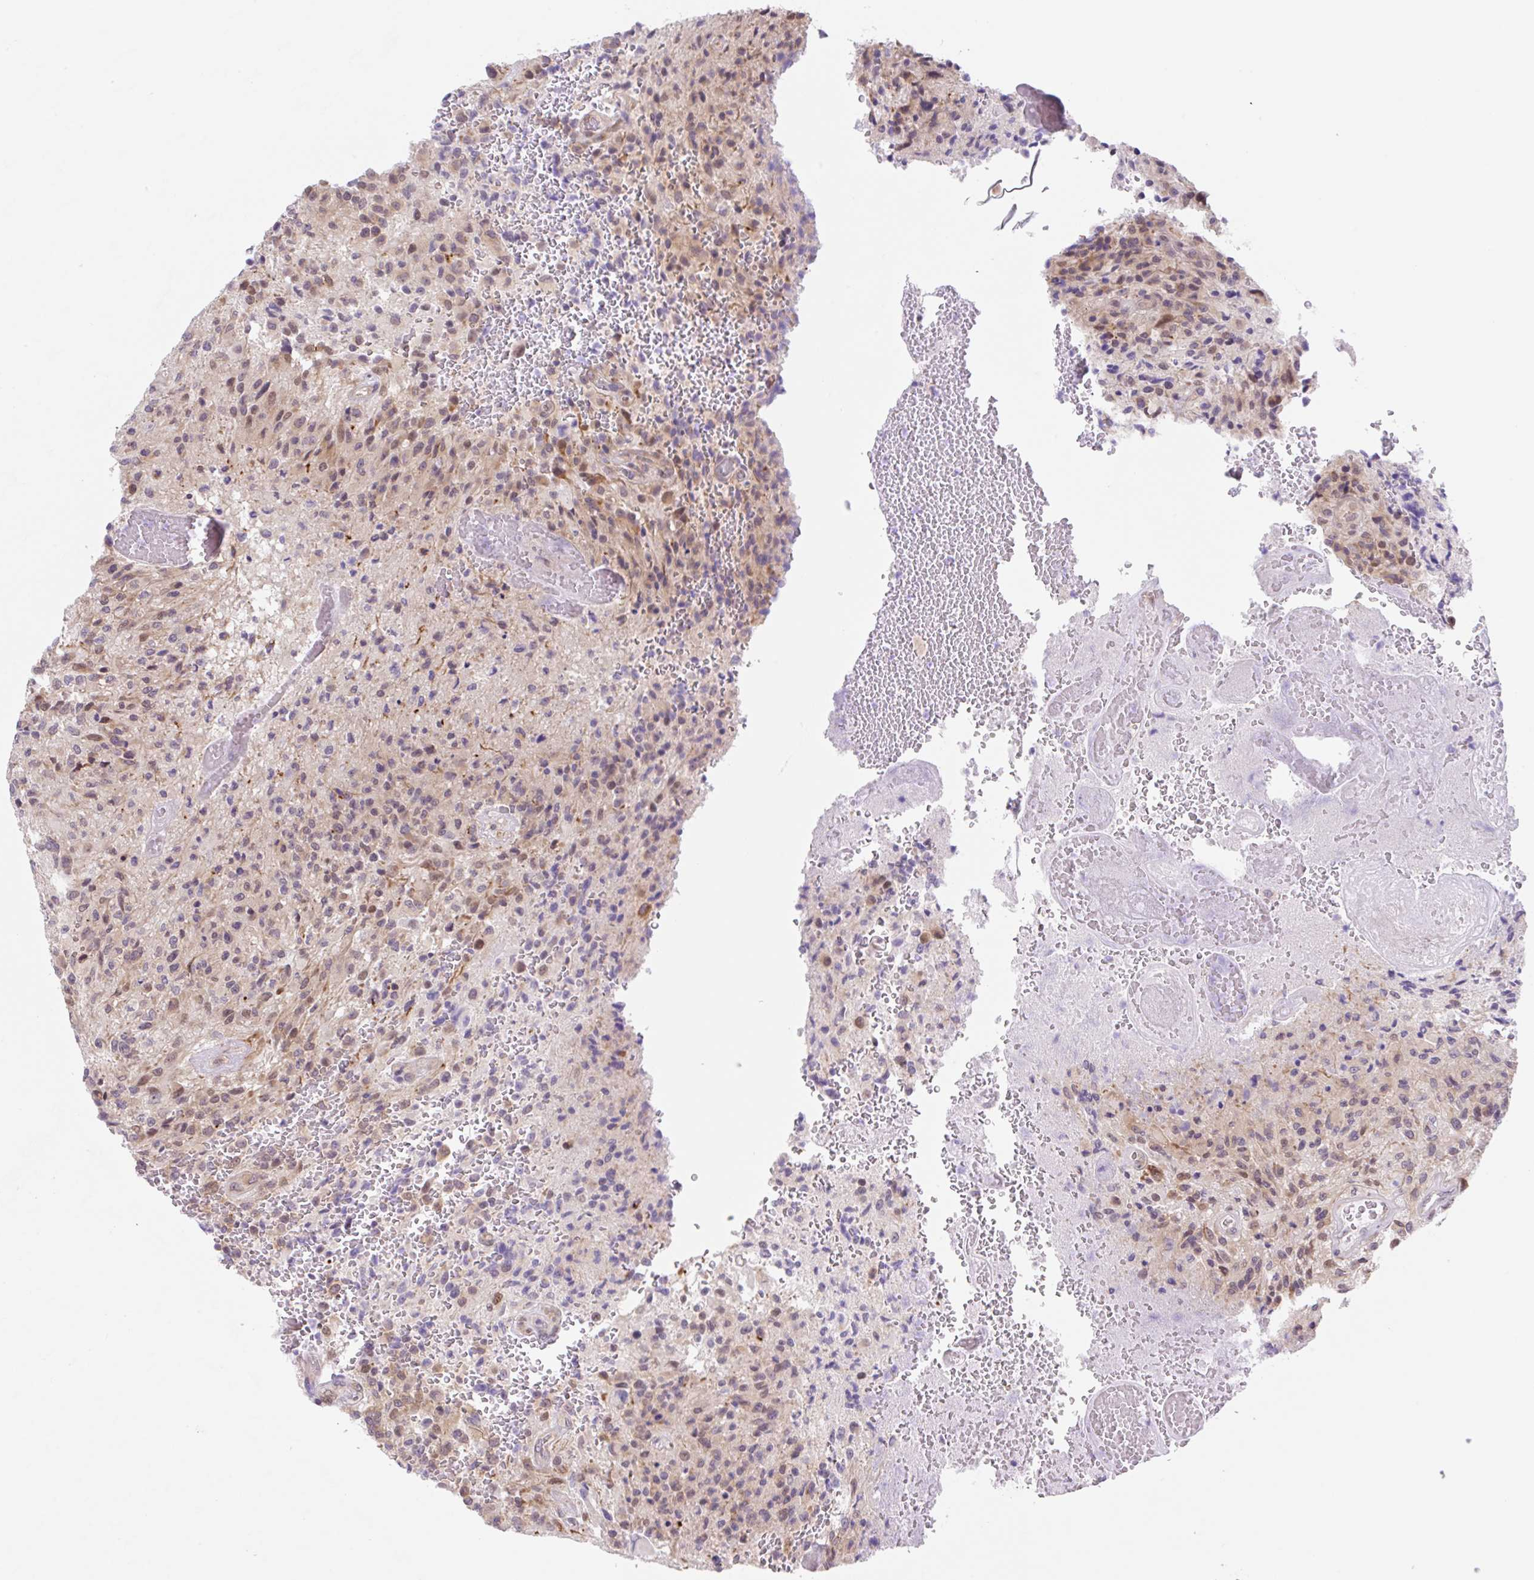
{"staining": {"intensity": "weak", "quantity": "25%-75%", "location": "cytoplasmic/membranous,nuclear"}, "tissue": "glioma", "cell_type": "Tumor cells", "image_type": "cancer", "snomed": [{"axis": "morphology", "description": "Normal tissue, NOS"}, {"axis": "morphology", "description": "Glioma, malignant, High grade"}, {"axis": "topography", "description": "Cerebral cortex"}], "caption": "Protein expression analysis of high-grade glioma (malignant) exhibits weak cytoplasmic/membranous and nuclear positivity in about 25%-75% of tumor cells.", "gene": "TBPL2", "patient": {"sex": "male", "age": 56}}